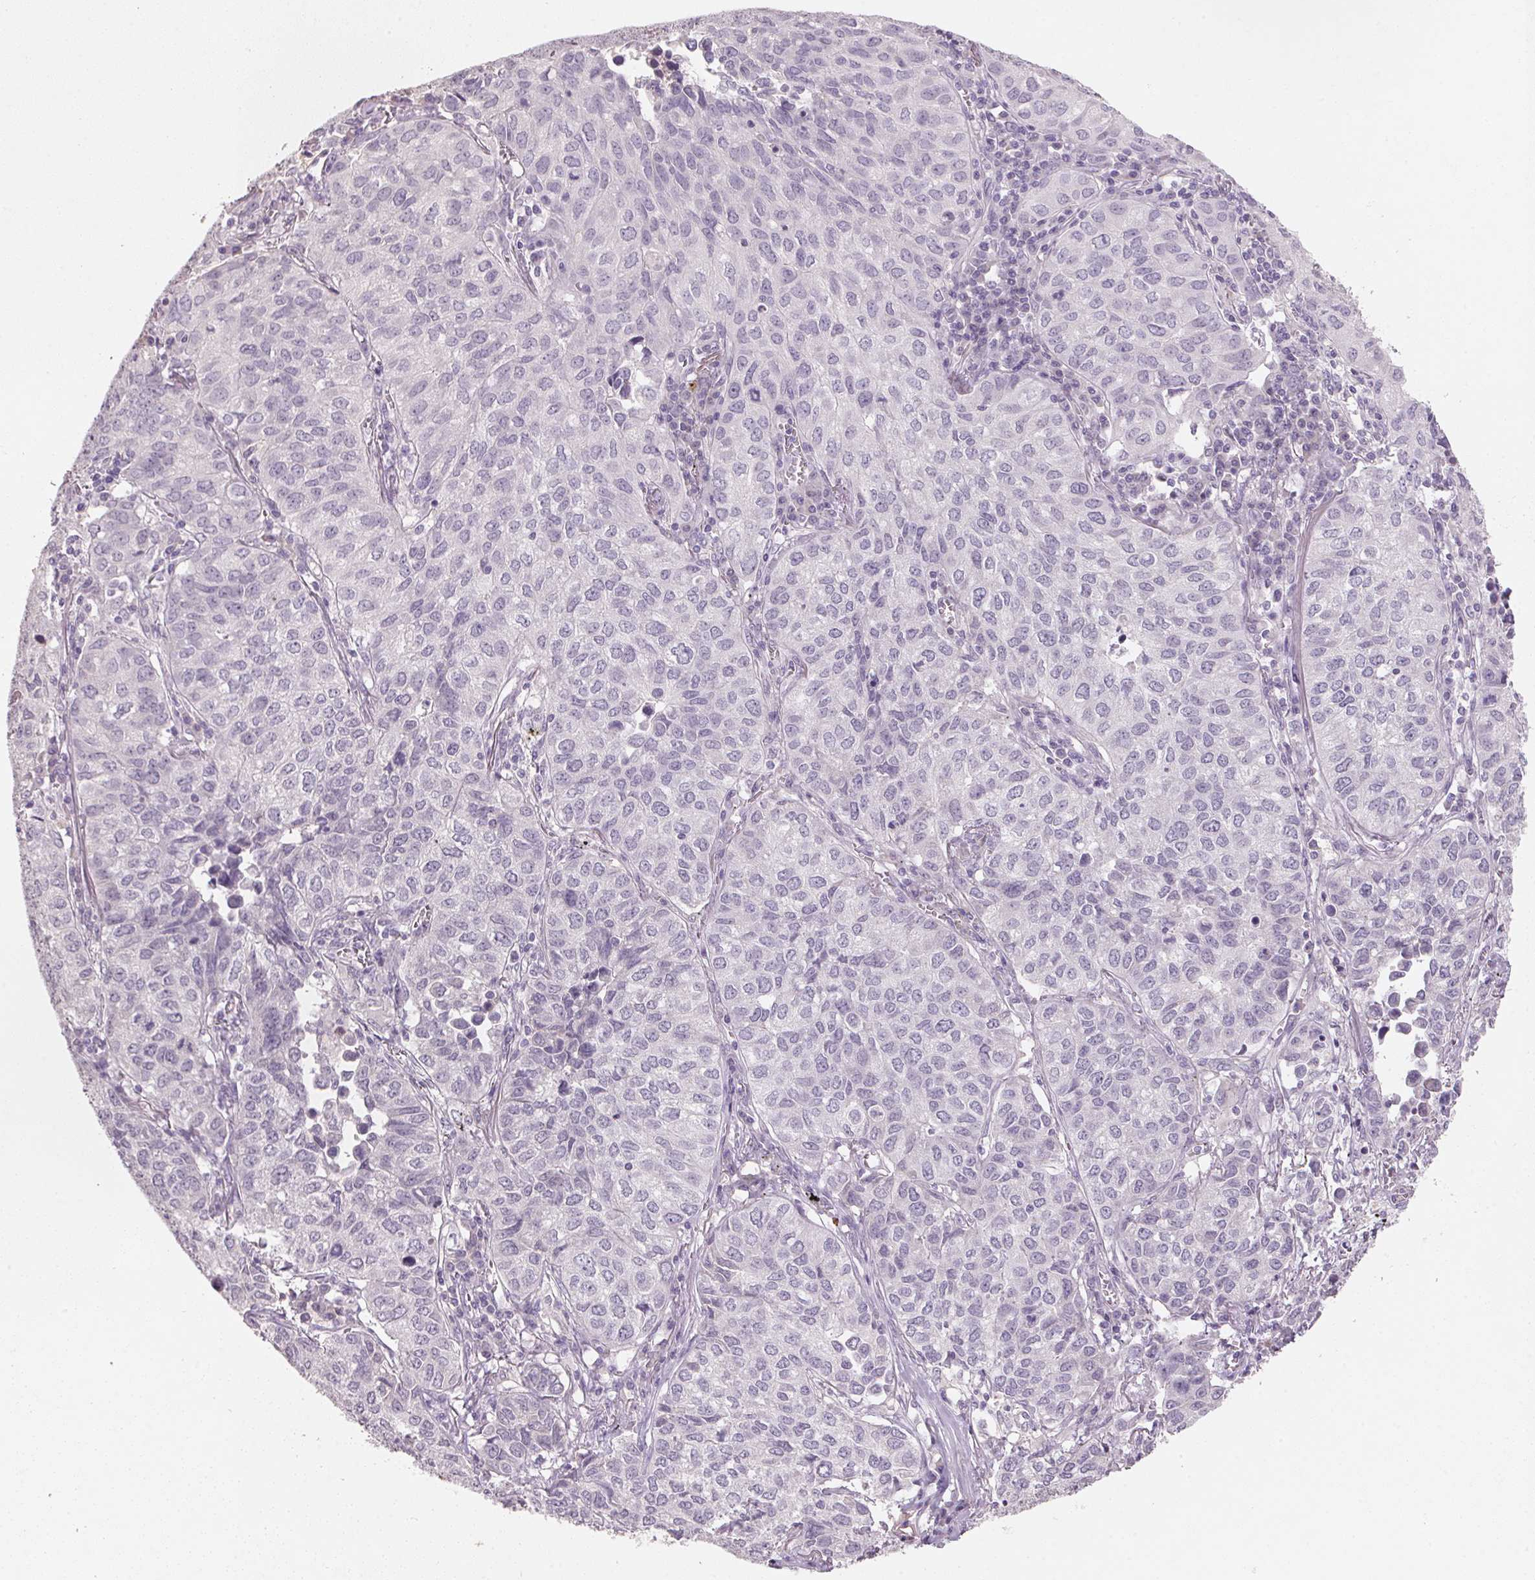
{"staining": {"intensity": "negative", "quantity": "none", "location": "none"}, "tissue": "lung cancer", "cell_type": "Tumor cells", "image_type": "cancer", "snomed": [{"axis": "morphology", "description": "Adenocarcinoma, NOS"}, {"axis": "topography", "description": "Lung"}], "caption": "Lung adenocarcinoma was stained to show a protein in brown. There is no significant staining in tumor cells.", "gene": "CXCL5", "patient": {"sex": "female", "age": 50}}